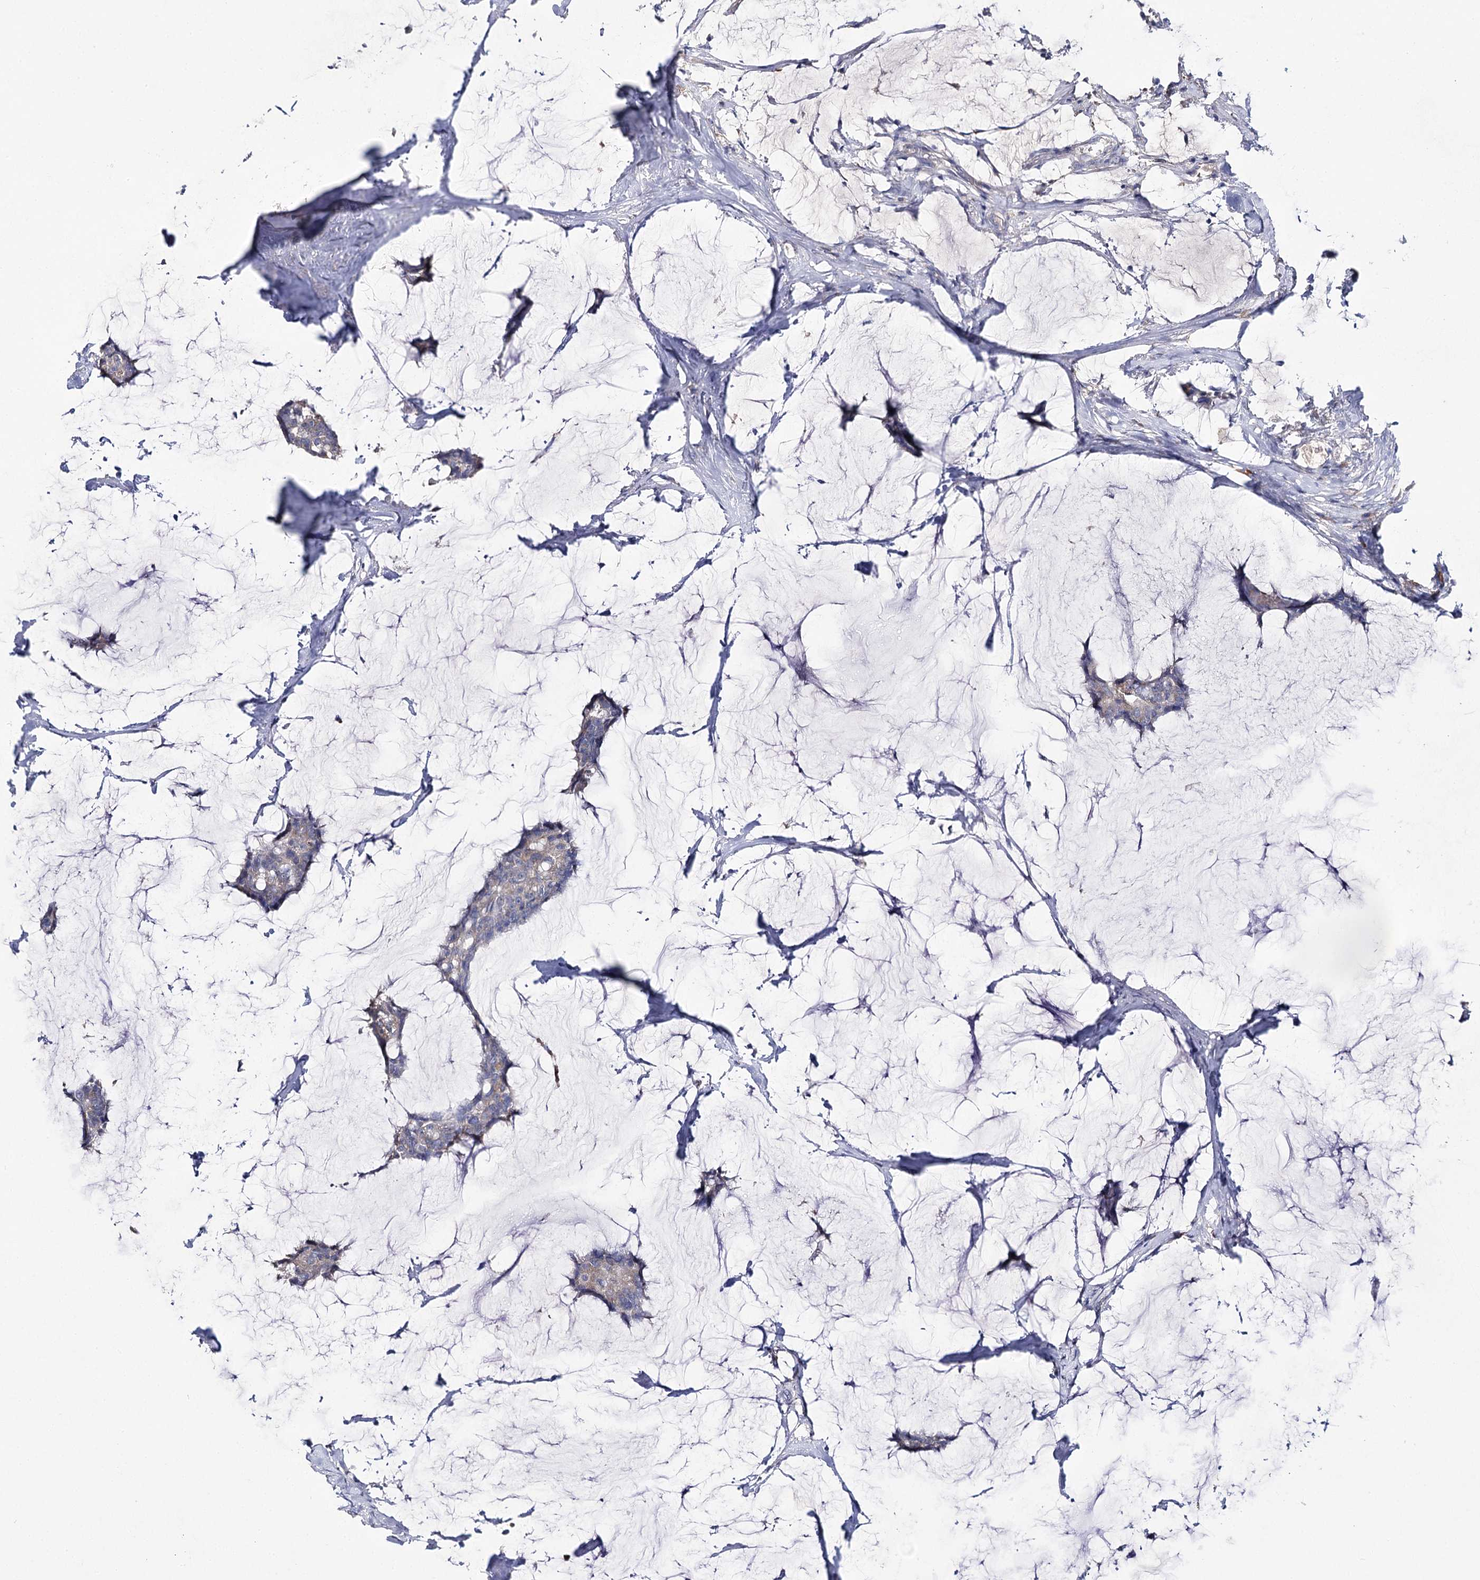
{"staining": {"intensity": "negative", "quantity": "none", "location": "none"}, "tissue": "breast cancer", "cell_type": "Tumor cells", "image_type": "cancer", "snomed": [{"axis": "morphology", "description": "Duct carcinoma"}, {"axis": "topography", "description": "Breast"}], "caption": "This is a micrograph of immunohistochemistry (IHC) staining of breast cancer, which shows no staining in tumor cells. Brightfield microscopy of immunohistochemistry (IHC) stained with DAB (brown) and hematoxylin (blue), captured at high magnification.", "gene": "IL1RAP", "patient": {"sex": "female", "age": 93}}